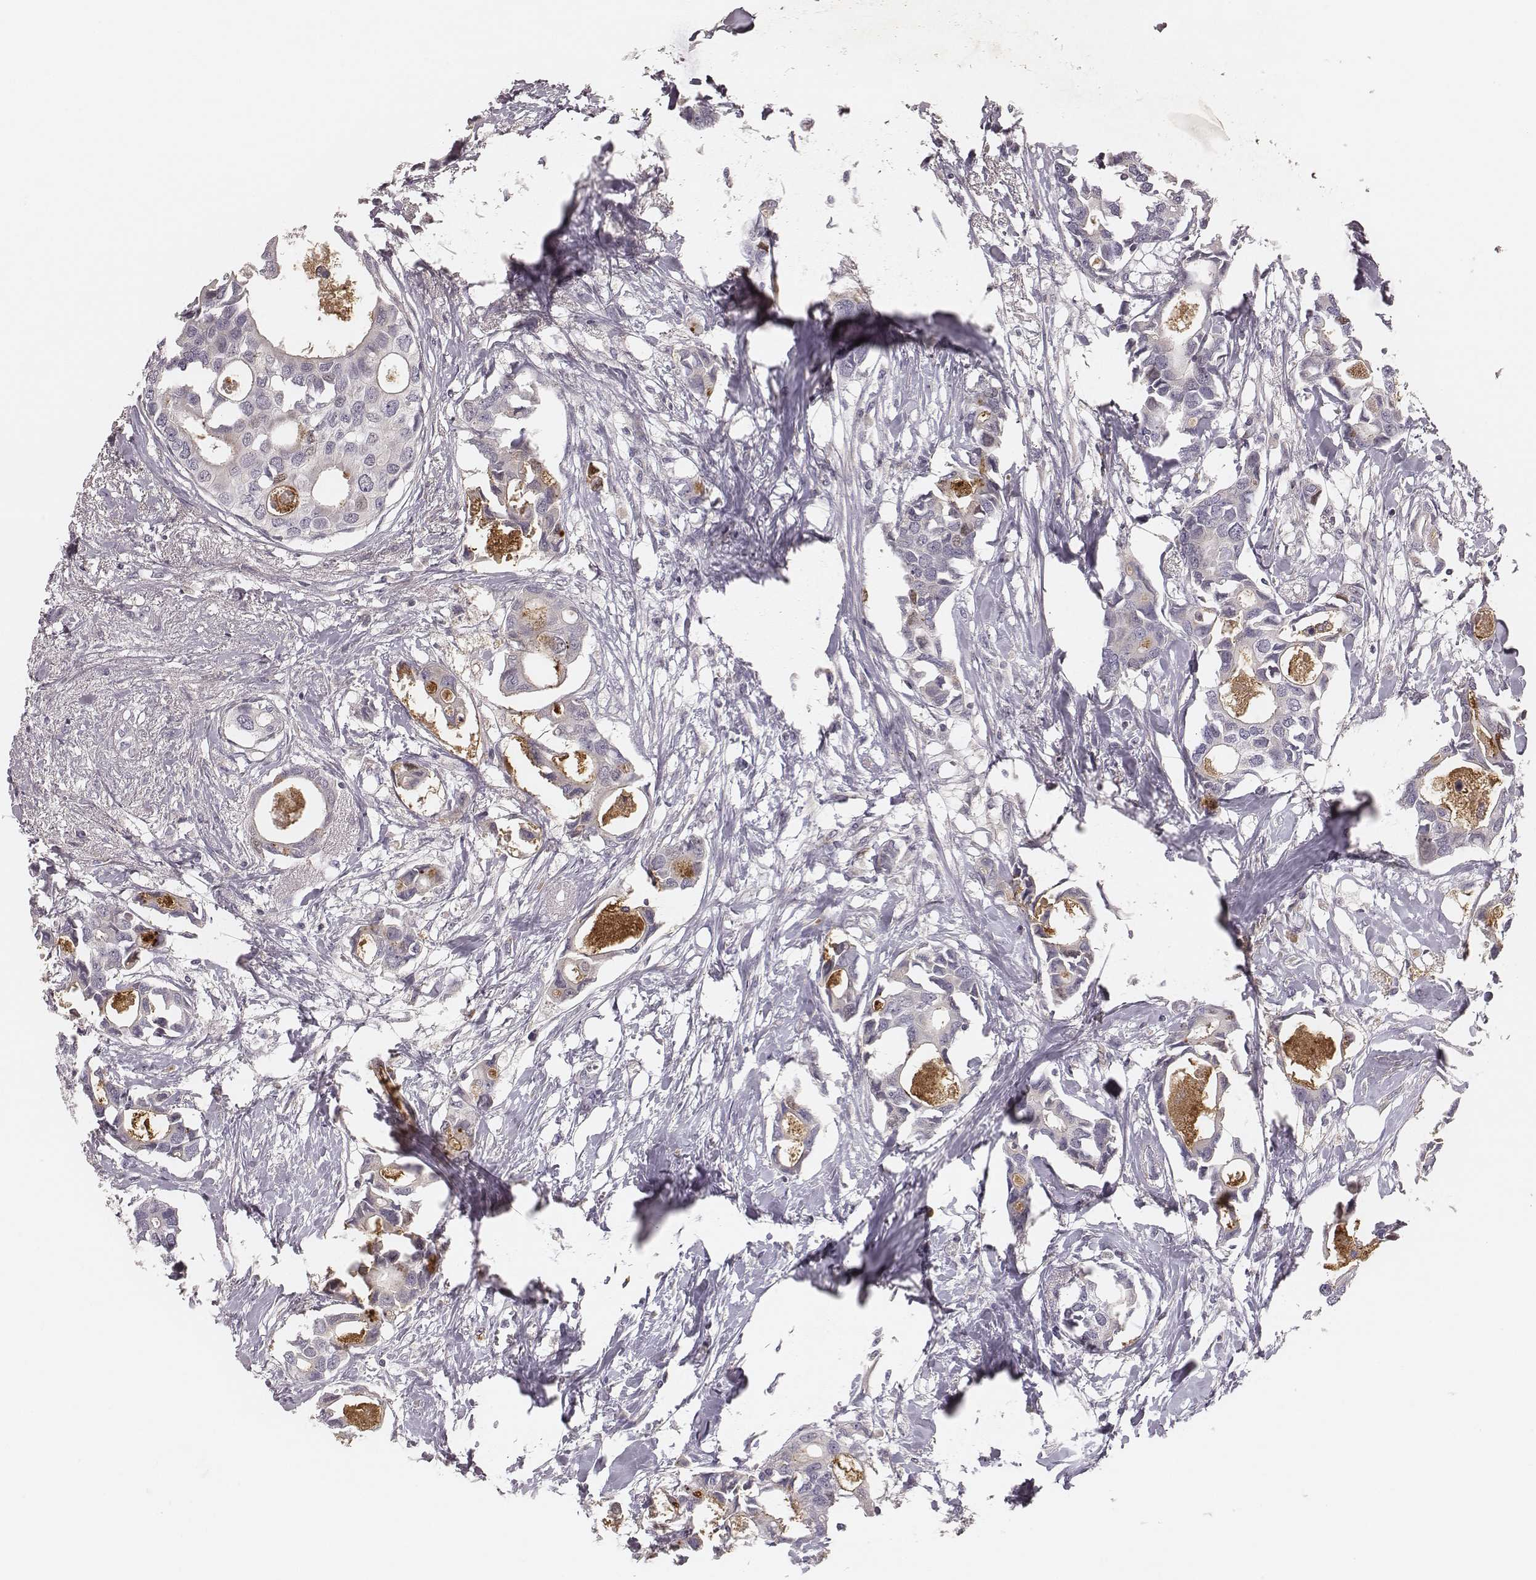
{"staining": {"intensity": "negative", "quantity": "none", "location": "none"}, "tissue": "breast cancer", "cell_type": "Tumor cells", "image_type": "cancer", "snomed": [{"axis": "morphology", "description": "Duct carcinoma"}, {"axis": "topography", "description": "Breast"}], "caption": "The immunohistochemistry (IHC) image has no significant positivity in tumor cells of infiltrating ductal carcinoma (breast) tissue.", "gene": "SDCBP2", "patient": {"sex": "female", "age": 83}}